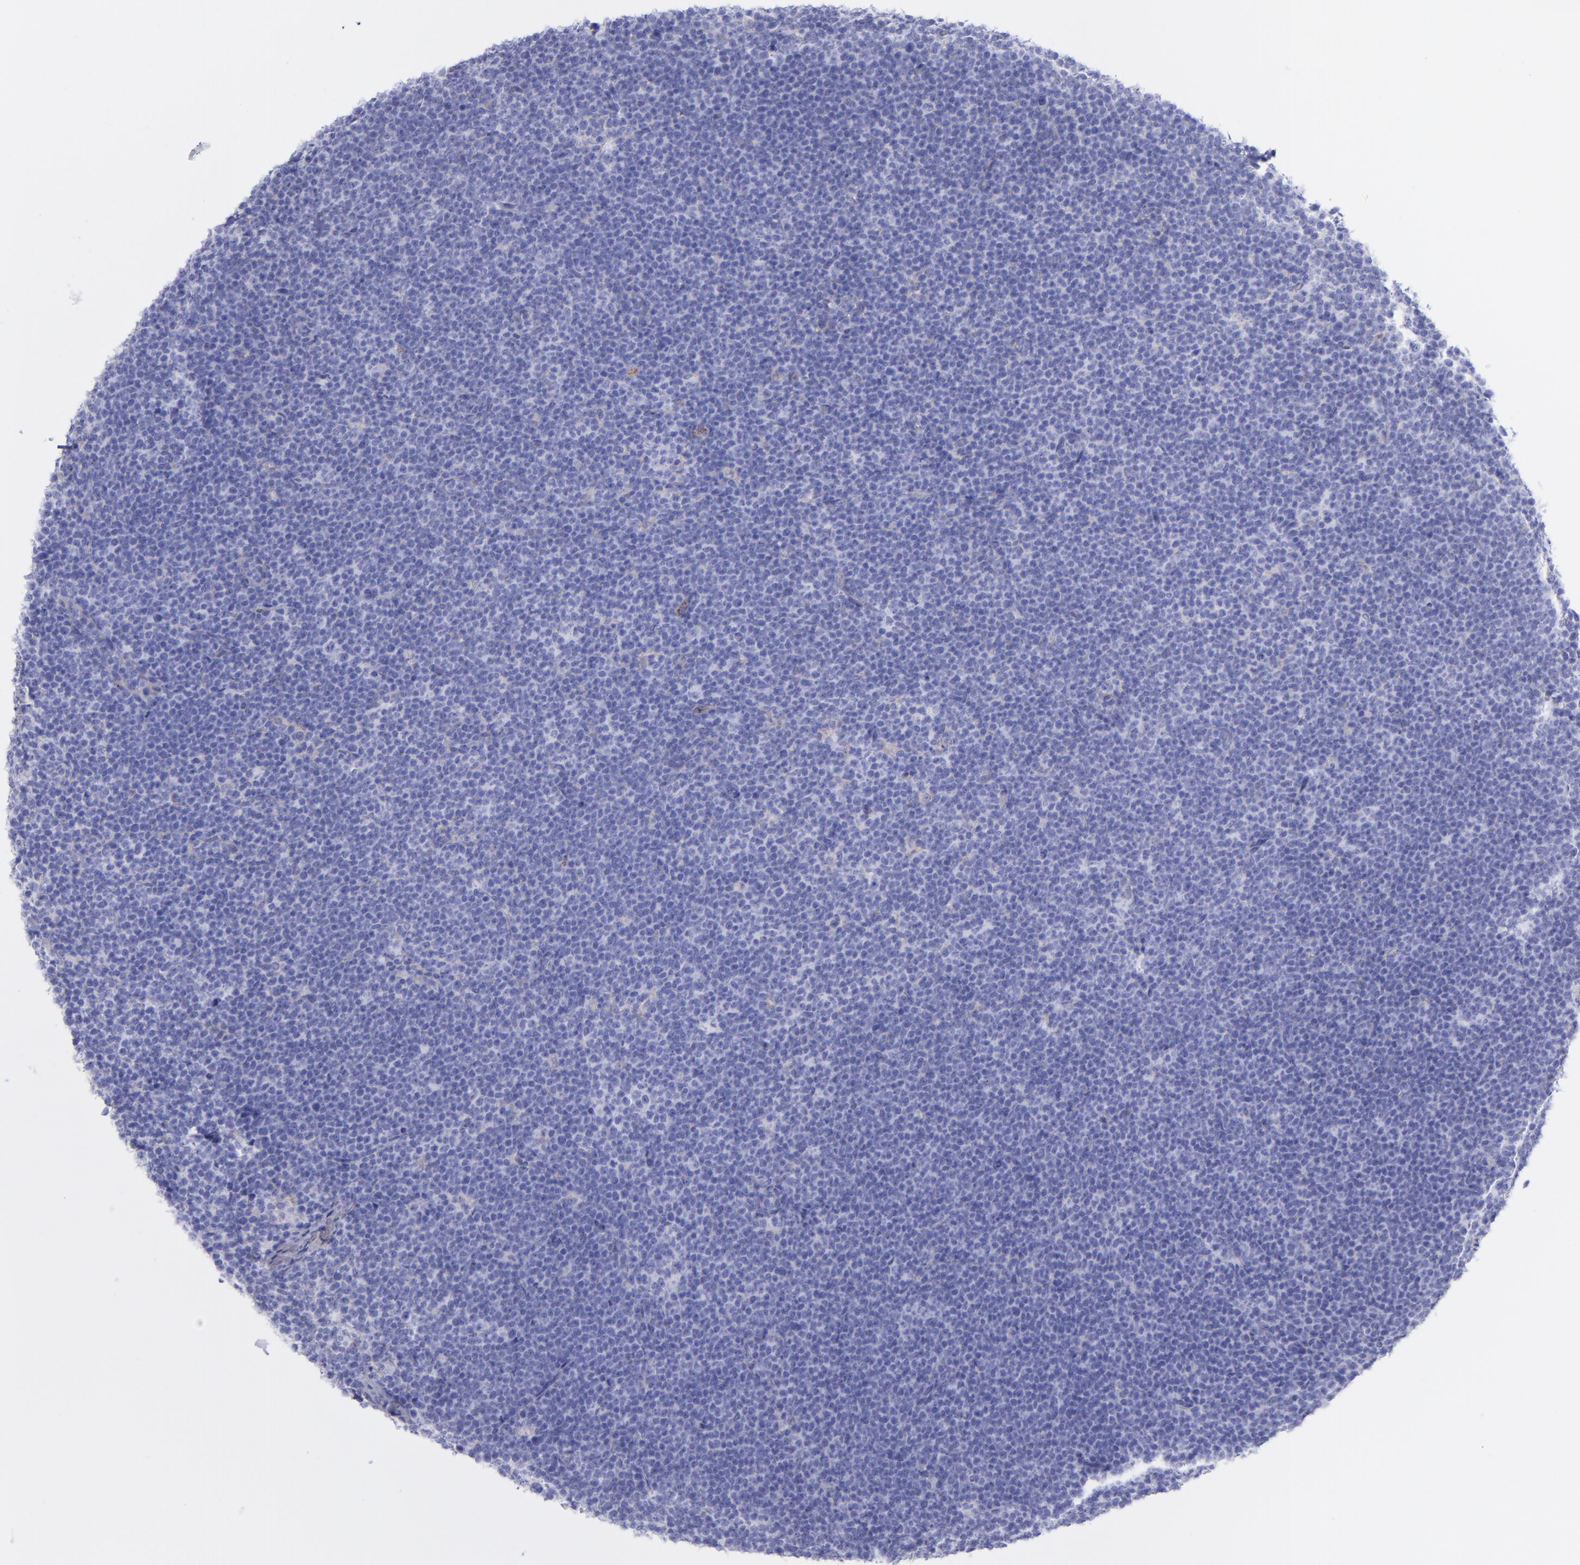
{"staining": {"intensity": "negative", "quantity": "none", "location": "none"}, "tissue": "lymphoma", "cell_type": "Tumor cells", "image_type": "cancer", "snomed": [{"axis": "morphology", "description": "Malignant lymphoma, non-Hodgkin's type, High grade"}, {"axis": "topography", "description": "Lymph node"}], "caption": "The histopathology image displays no staining of tumor cells in lymphoma.", "gene": "ITGAV", "patient": {"sex": "female", "age": 58}}